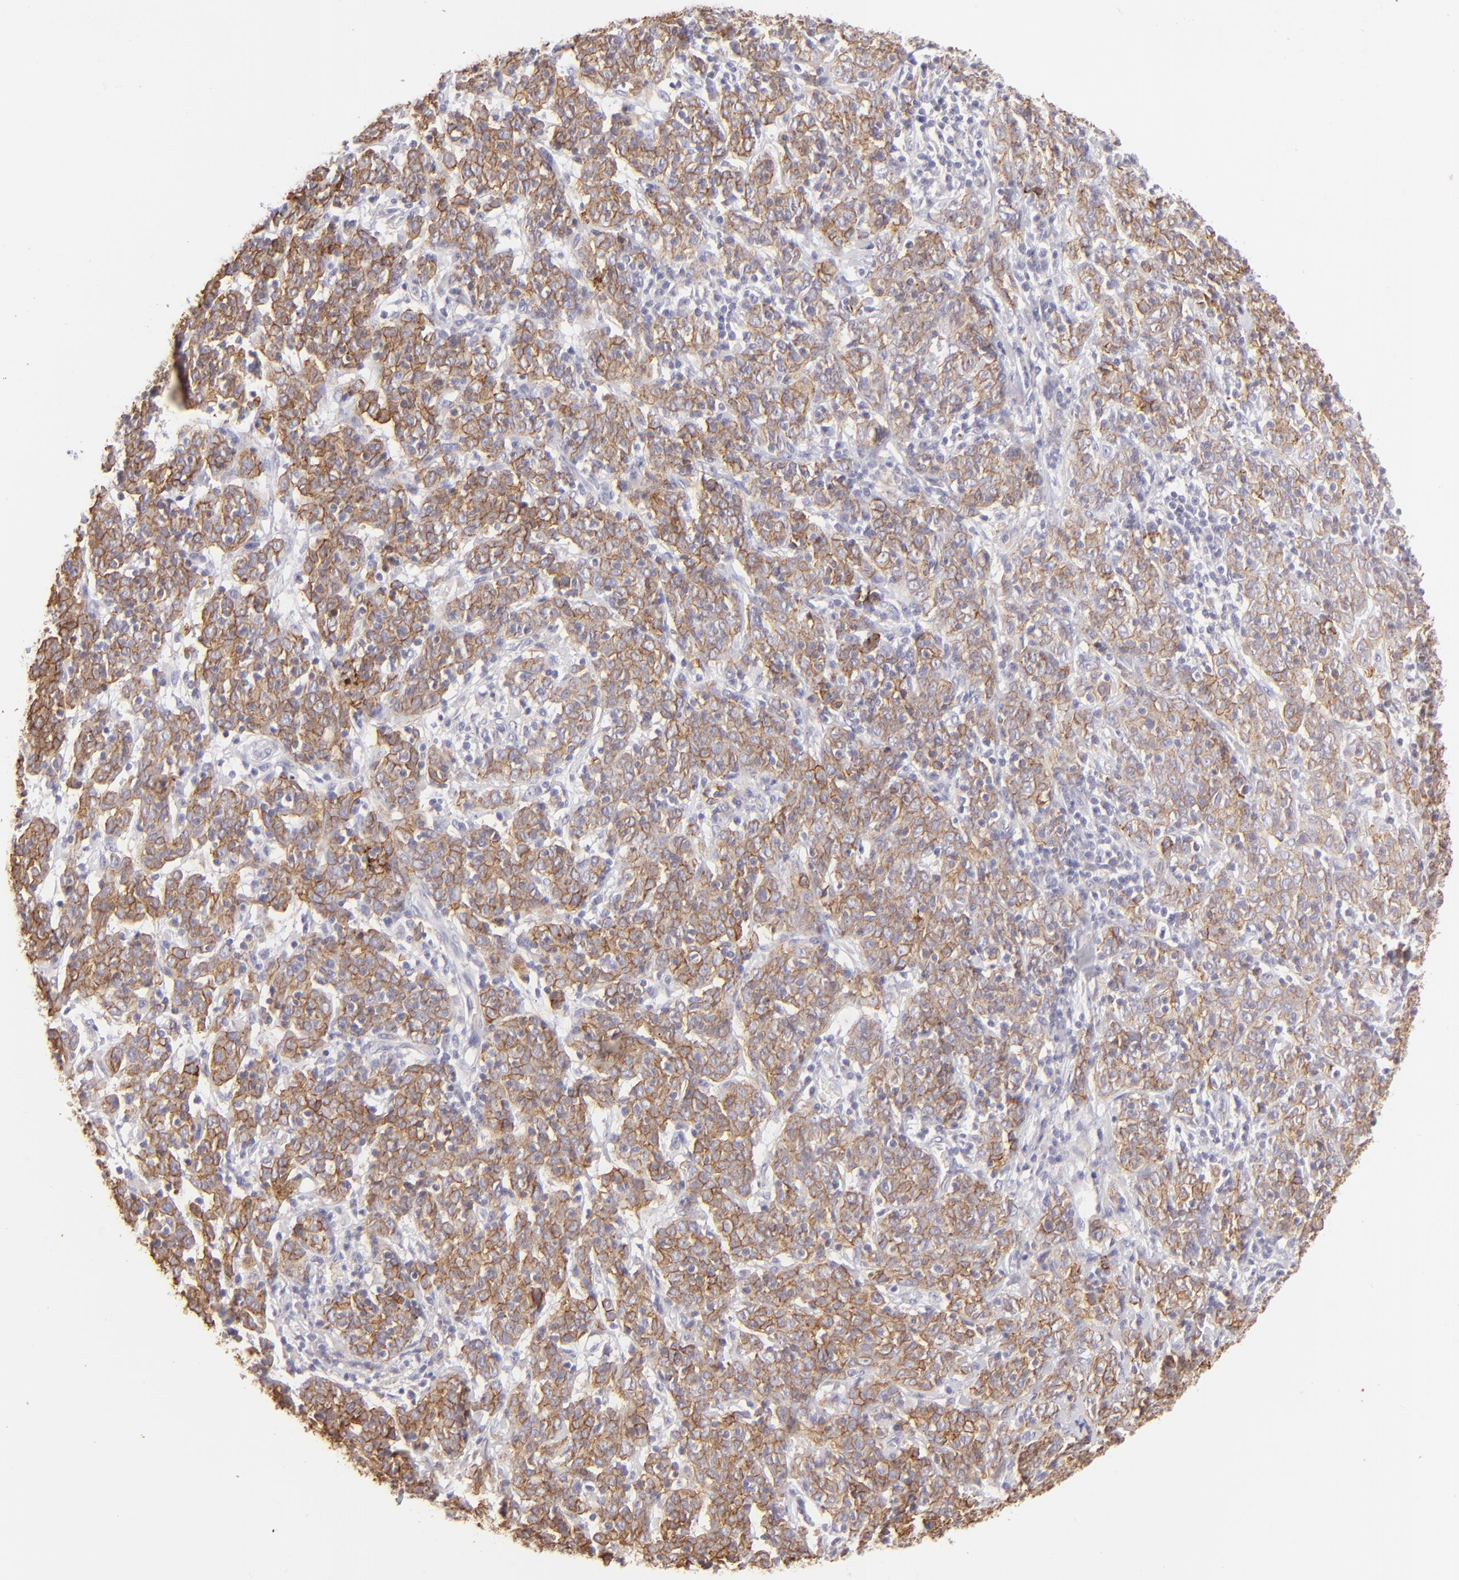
{"staining": {"intensity": "strong", "quantity": ">75%", "location": "cytoplasmic/membranous"}, "tissue": "cervical cancer", "cell_type": "Tumor cells", "image_type": "cancer", "snomed": [{"axis": "morphology", "description": "Normal tissue, NOS"}, {"axis": "morphology", "description": "Squamous cell carcinoma, NOS"}, {"axis": "topography", "description": "Cervix"}], "caption": "Protein staining of squamous cell carcinoma (cervical) tissue exhibits strong cytoplasmic/membranous staining in about >75% of tumor cells.", "gene": "CLDN4", "patient": {"sex": "female", "age": 67}}